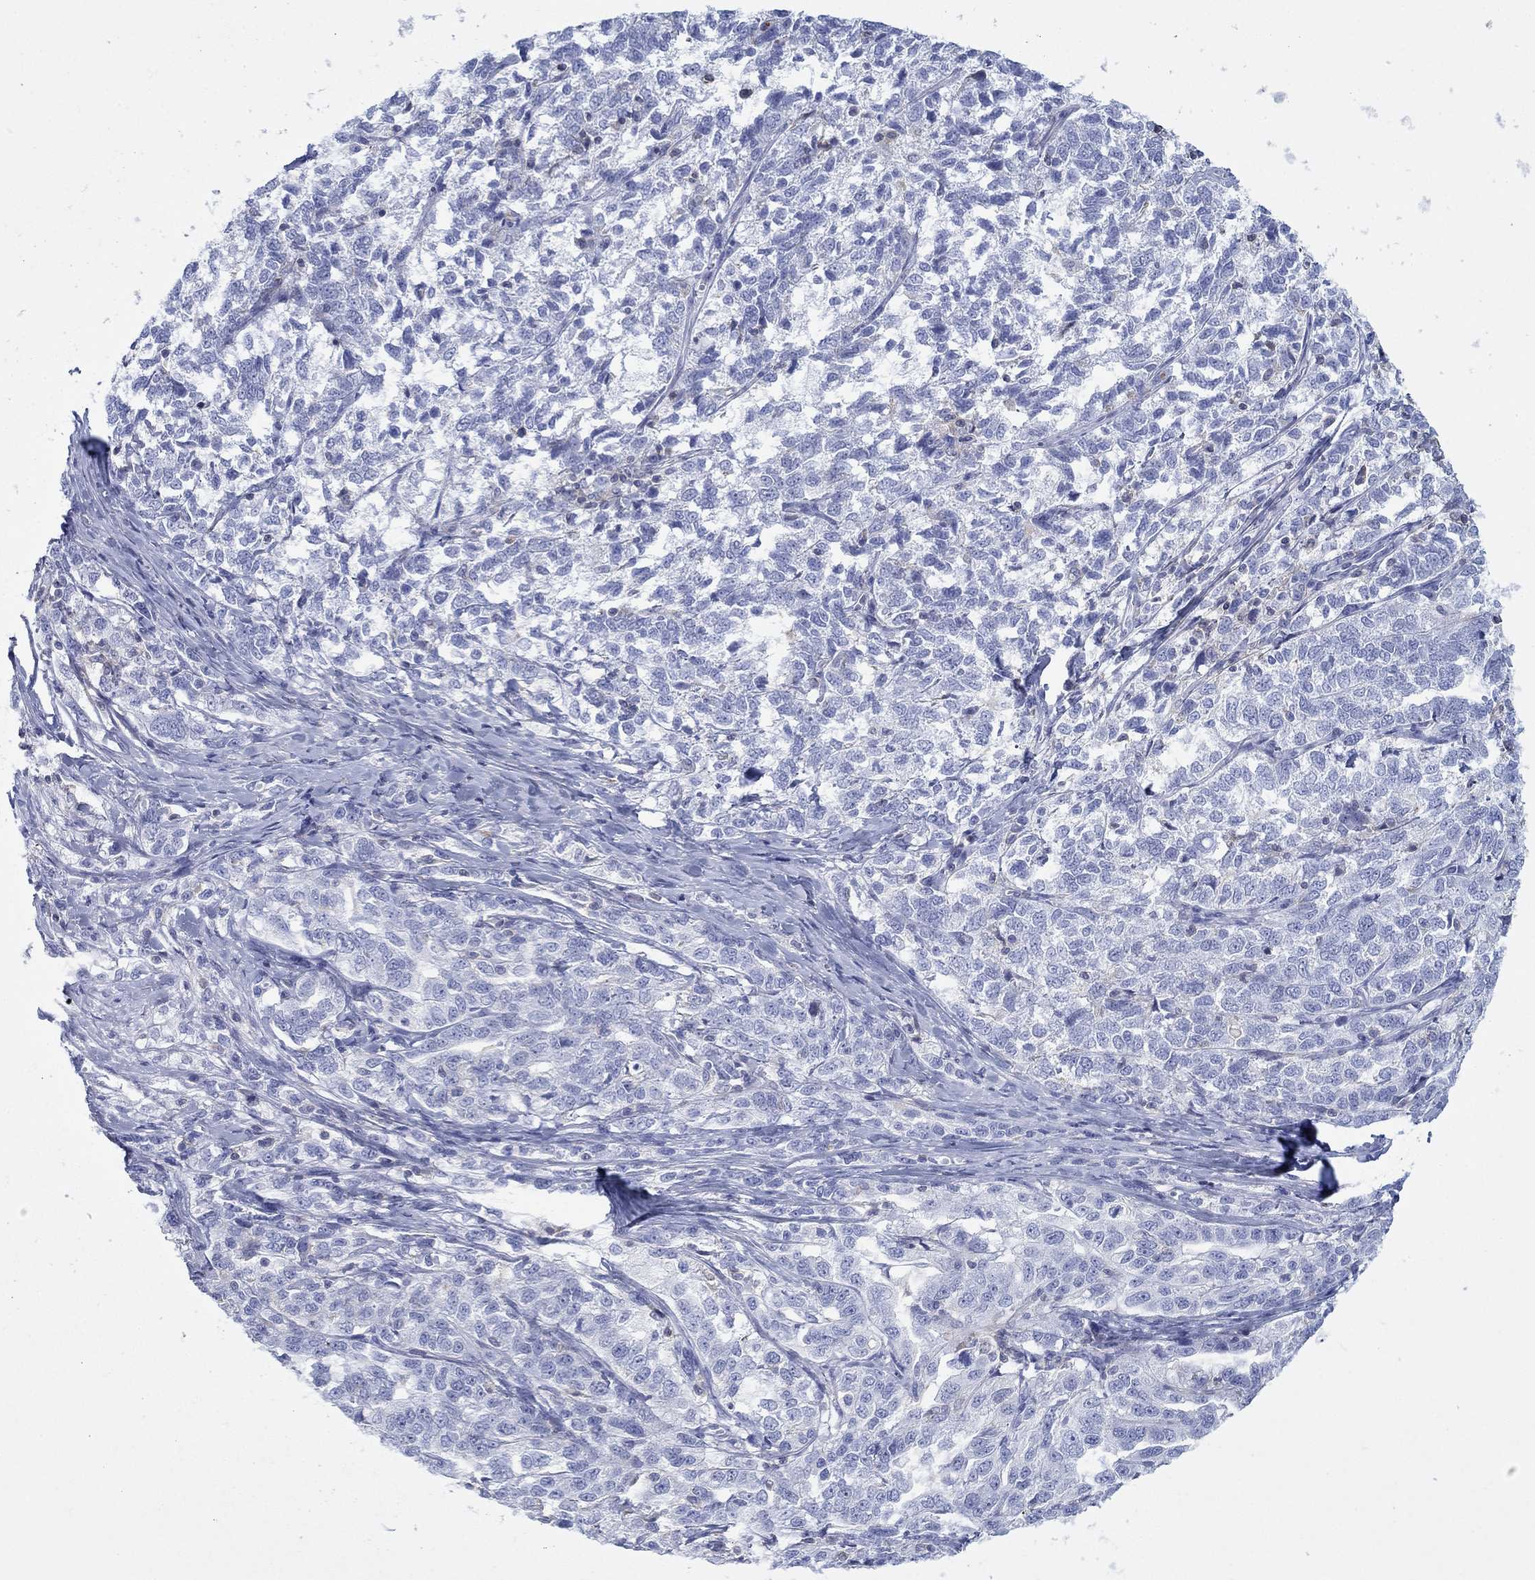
{"staining": {"intensity": "negative", "quantity": "none", "location": "none"}, "tissue": "ovarian cancer", "cell_type": "Tumor cells", "image_type": "cancer", "snomed": [{"axis": "morphology", "description": "Cystadenocarcinoma, serous, NOS"}, {"axis": "topography", "description": "Ovary"}], "caption": "This micrograph is of ovarian cancer stained with IHC to label a protein in brown with the nuclei are counter-stained blue. There is no expression in tumor cells.", "gene": "PPIL6", "patient": {"sex": "female", "age": 71}}